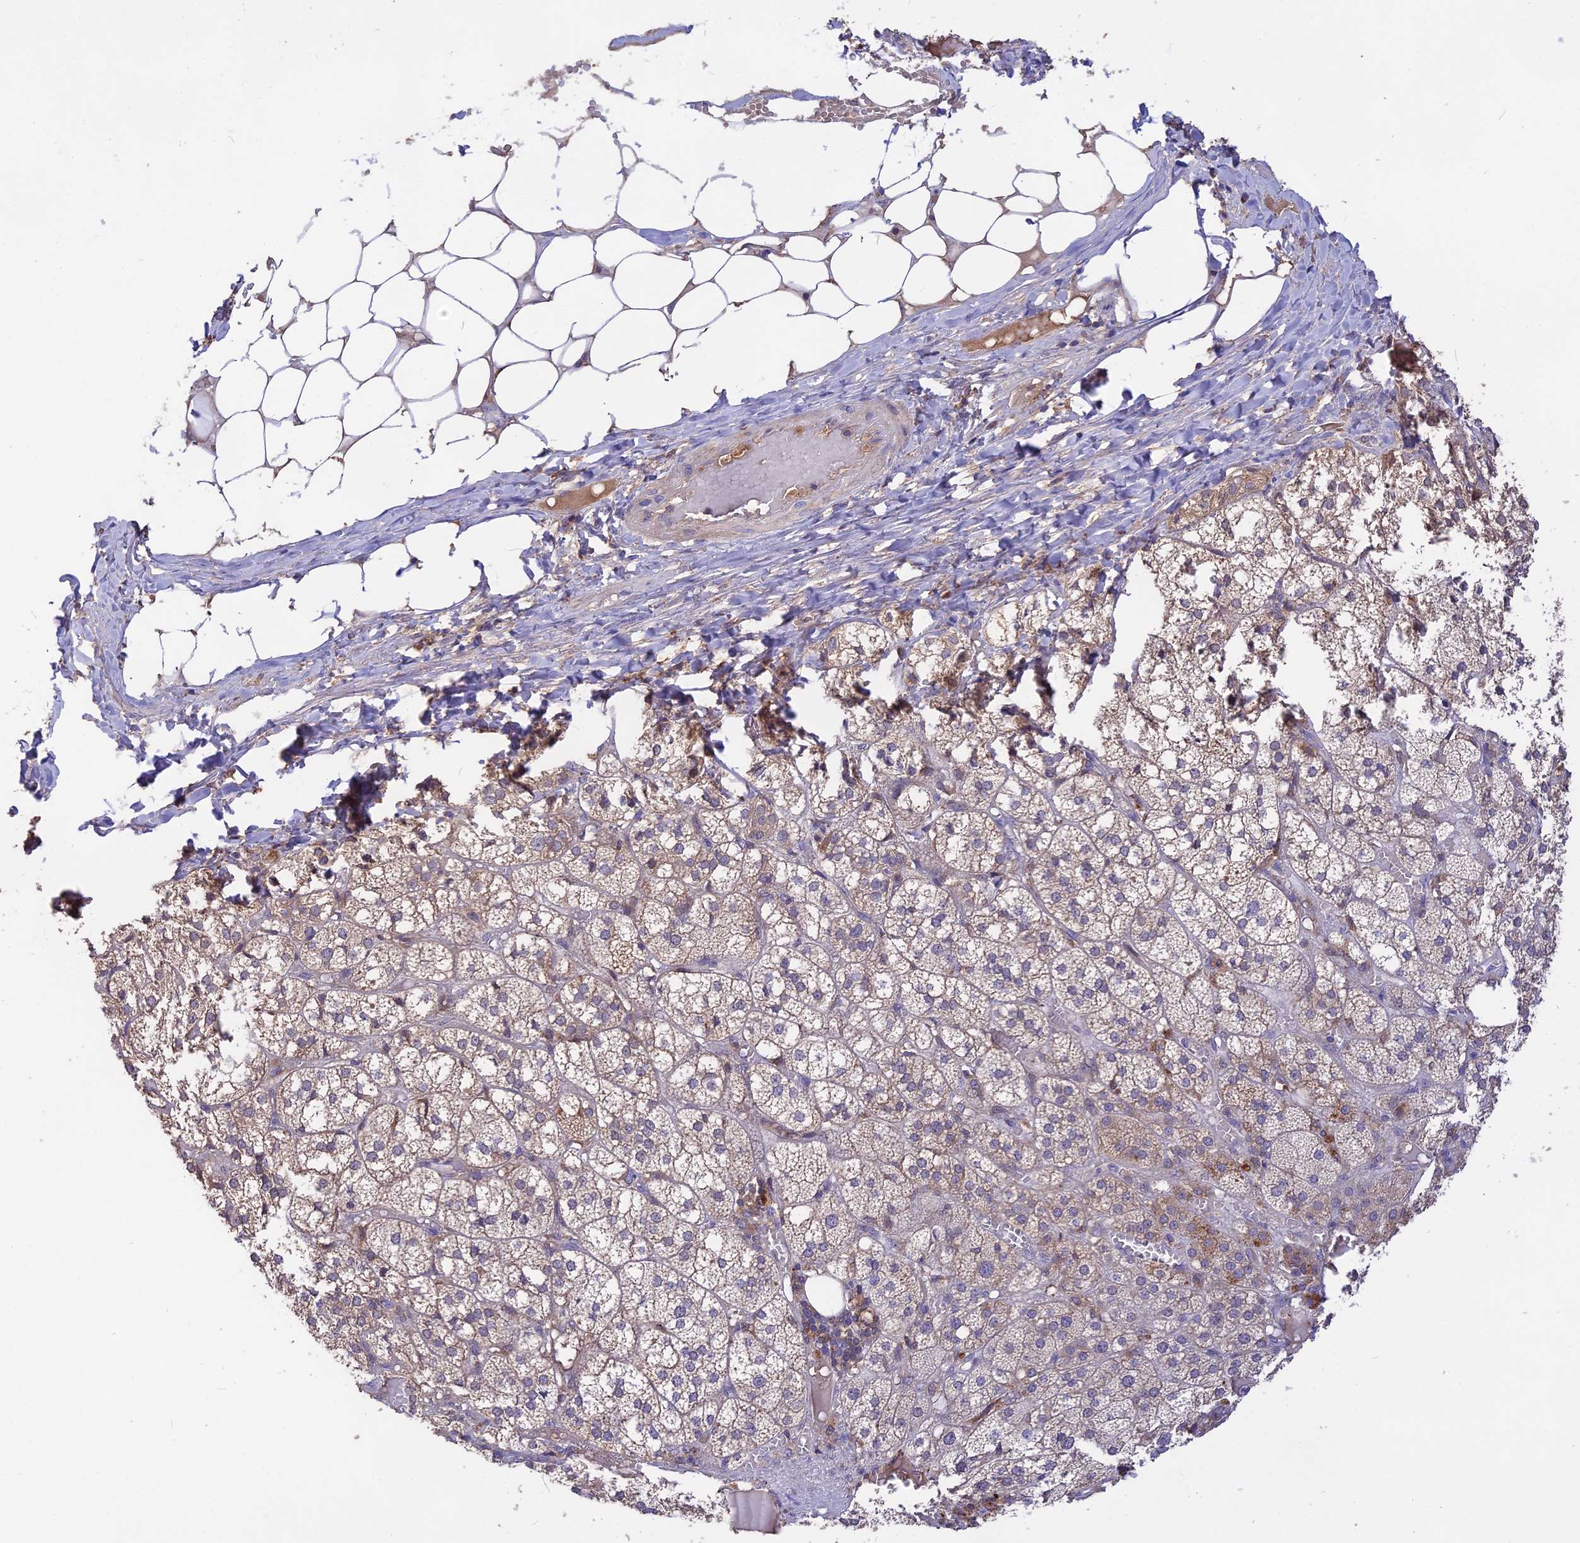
{"staining": {"intensity": "moderate", "quantity": "25%-75%", "location": "cytoplasmic/membranous"}, "tissue": "adrenal gland", "cell_type": "Glandular cells", "image_type": "normal", "snomed": [{"axis": "morphology", "description": "Normal tissue, NOS"}, {"axis": "topography", "description": "Adrenal gland"}], "caption": "Adrenal gland stained with DAB IHC displays medium levels of moderate cytoplasmic/membranous positivity in about 25%-75% of glandular cells.", "gene": "NUDT8", "patient": {"sex": "female", "age": 61}}